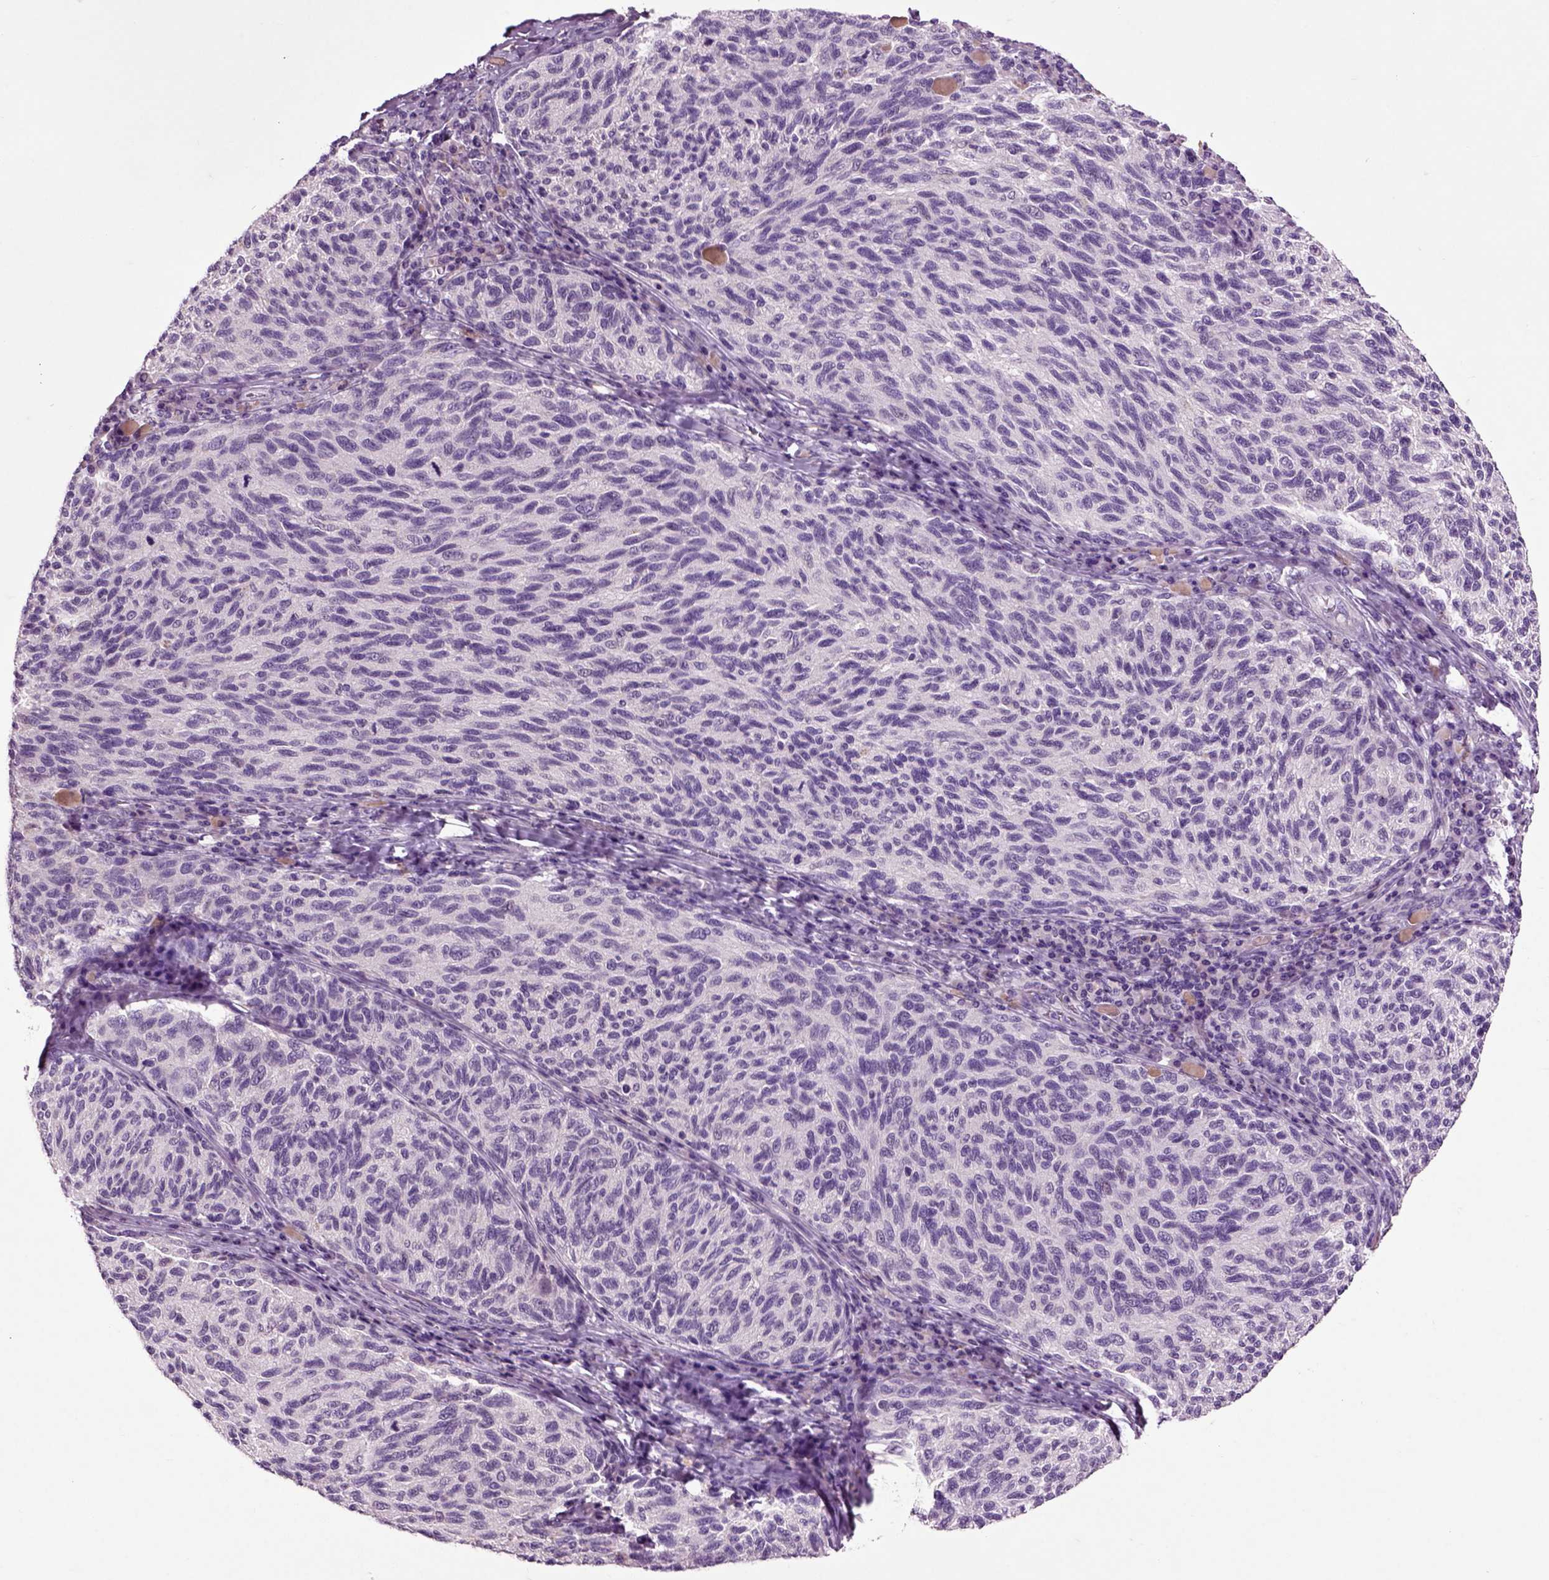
{"staining": {"intensity": "negative", "quantity": "none", "location": "none"}, "tissue": "melanoma", "cell_type": "Tumor cells", "image_type": "cancer", "snomed": [{"axis": "morphology", "description": "Malignant melanoma, NOS"}, {"axis": "topography", "description": "Skin"}], "caption": "DAB immunohistochemical staining of human malignant melanoma reveals no significant expression in tumor cells.", "gene": "CRHR1", "patient": {"sex": "female", "age": 73}}